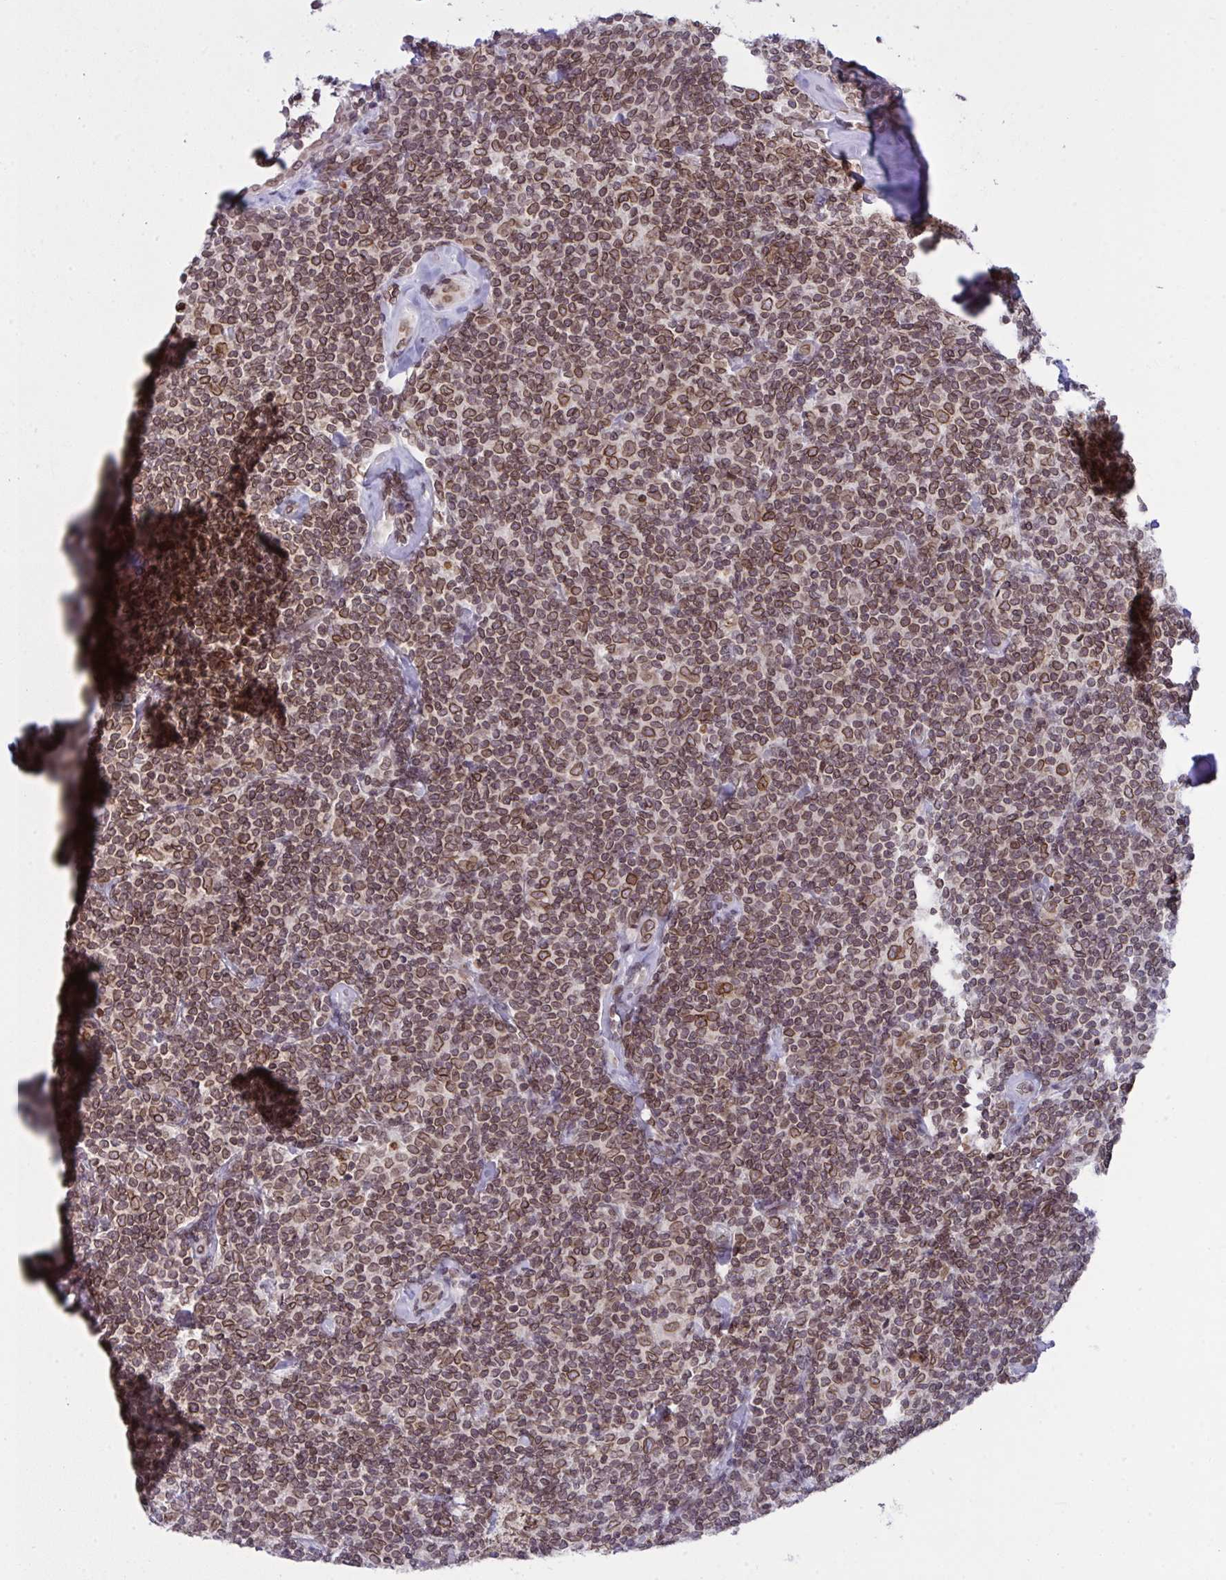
{"staining": {"intensity": "moderate", "quantity": ">75%", "location": "cytoplasmic/membranous,nuclear"}, "tissue": "lymphoma", "cell_type": "Tumor cells", "image_type": "cancer", "snomed": [{"axis": "morphology", "description": "Malignant lymphoma, non-Hodgkin's type, Low grade"}, {"axis": "topography", "description": "Lymph node"}], "caption": "Lymphoma stained for a protein (brown) shows moderate cytoplasmic/membranous and nuclear positive staining in approximately >75% of tumor cells.", "gene": "RANBP2", "patient": {"sex": "female", "age": 56}}